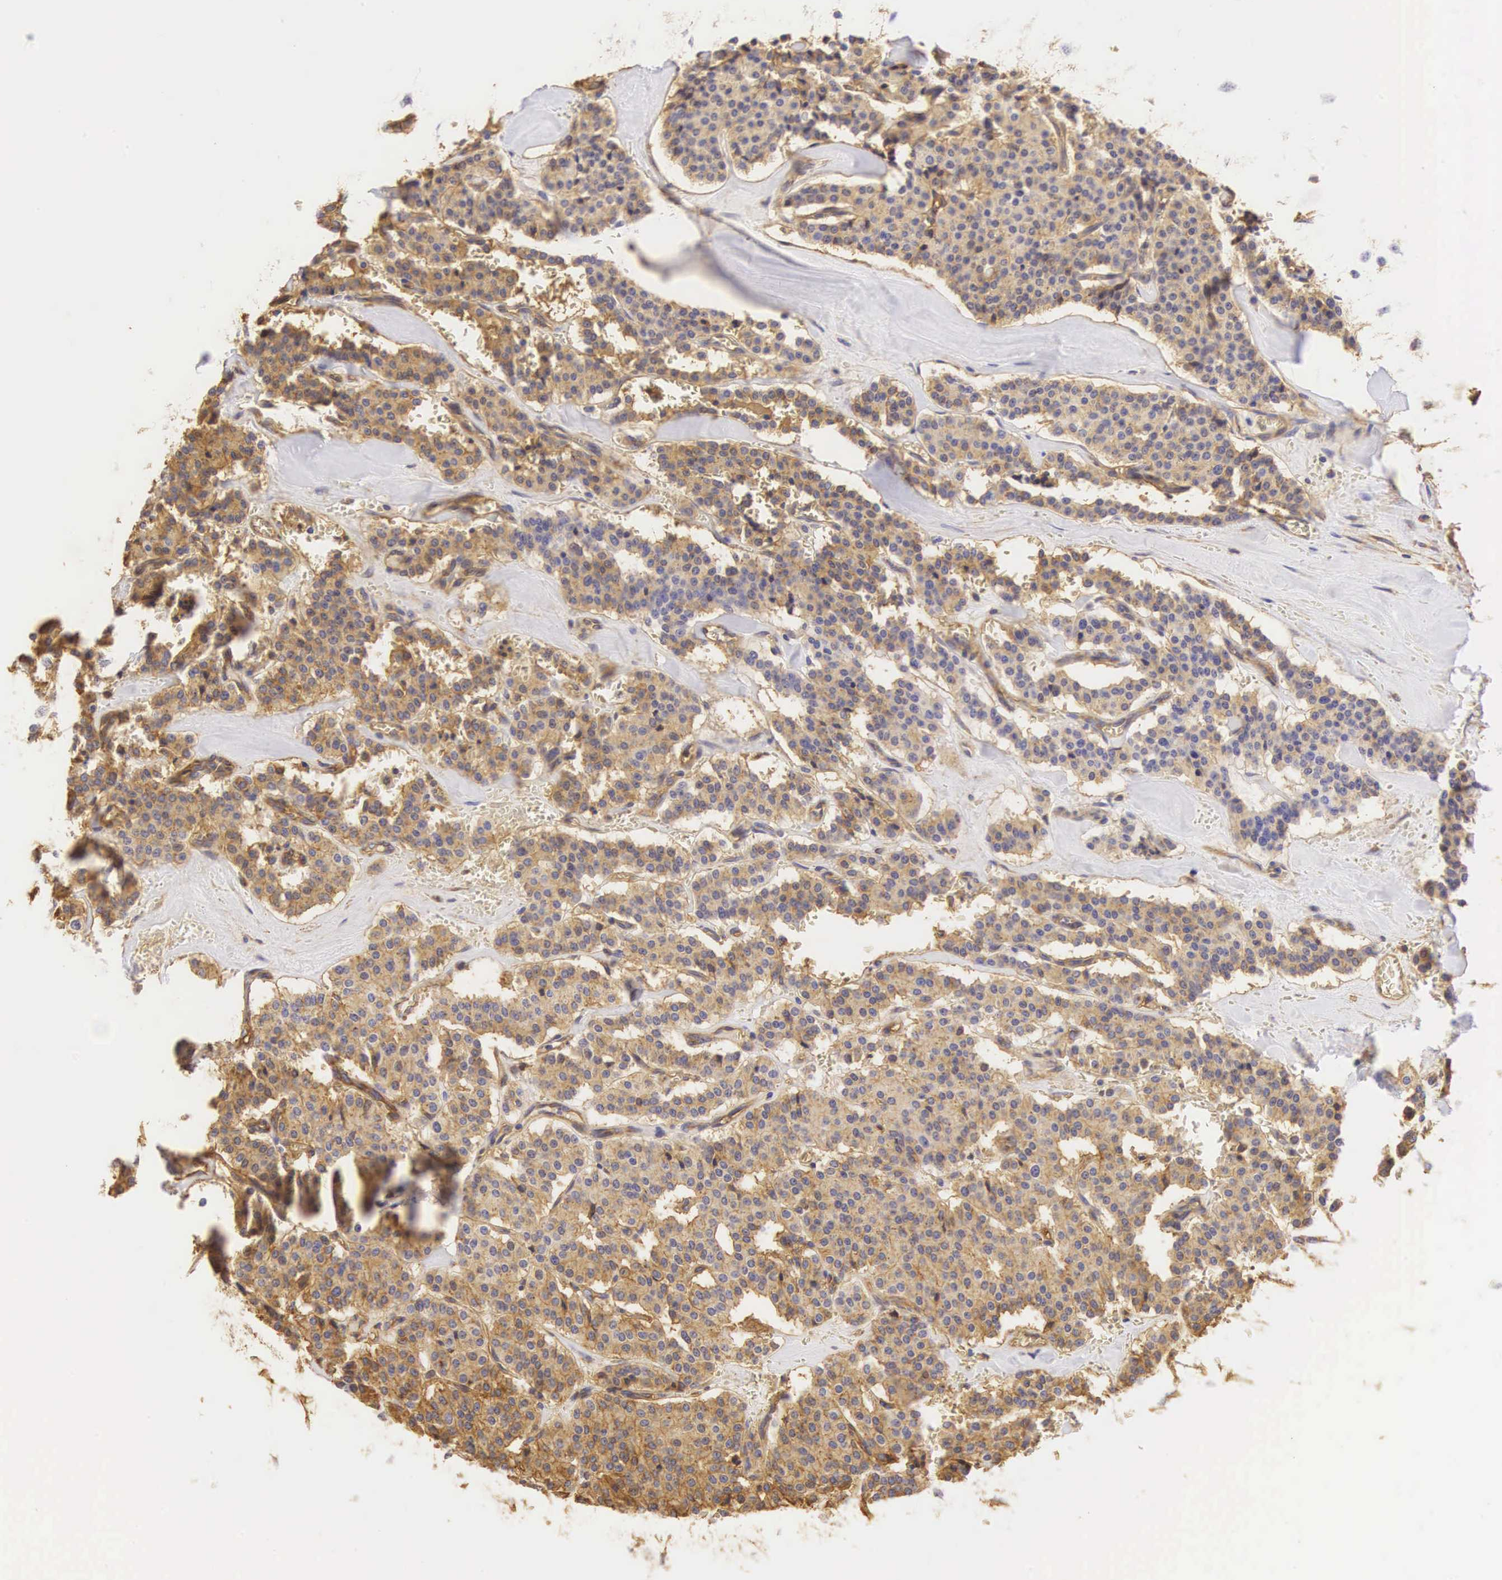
{"staining": {"intensity": "moderate", "quantity": ">75%", "location": "cytoplasmic/membranous"}, "tissue": "carcinoid", "cell_type": "Tumor cells", "image_type": "cancer", "snomed": [{"axis": "morphology", "description": "Carcinoid, malignant, NOS"}, {"axis": "topography", "description": "Bronchus"}], "caption": "High-magnification brightfield microscopy of carcinoid stained with DAB (3,3'-diaminobenzidine) (brown) and counterstained with hematoxylin (blue). tumor cells exhibit moderate cytoplasmic/membranous staining is present in about>75% of cells.", "gene": "CD99", "patient": {"sex": "male", "age": 55}}